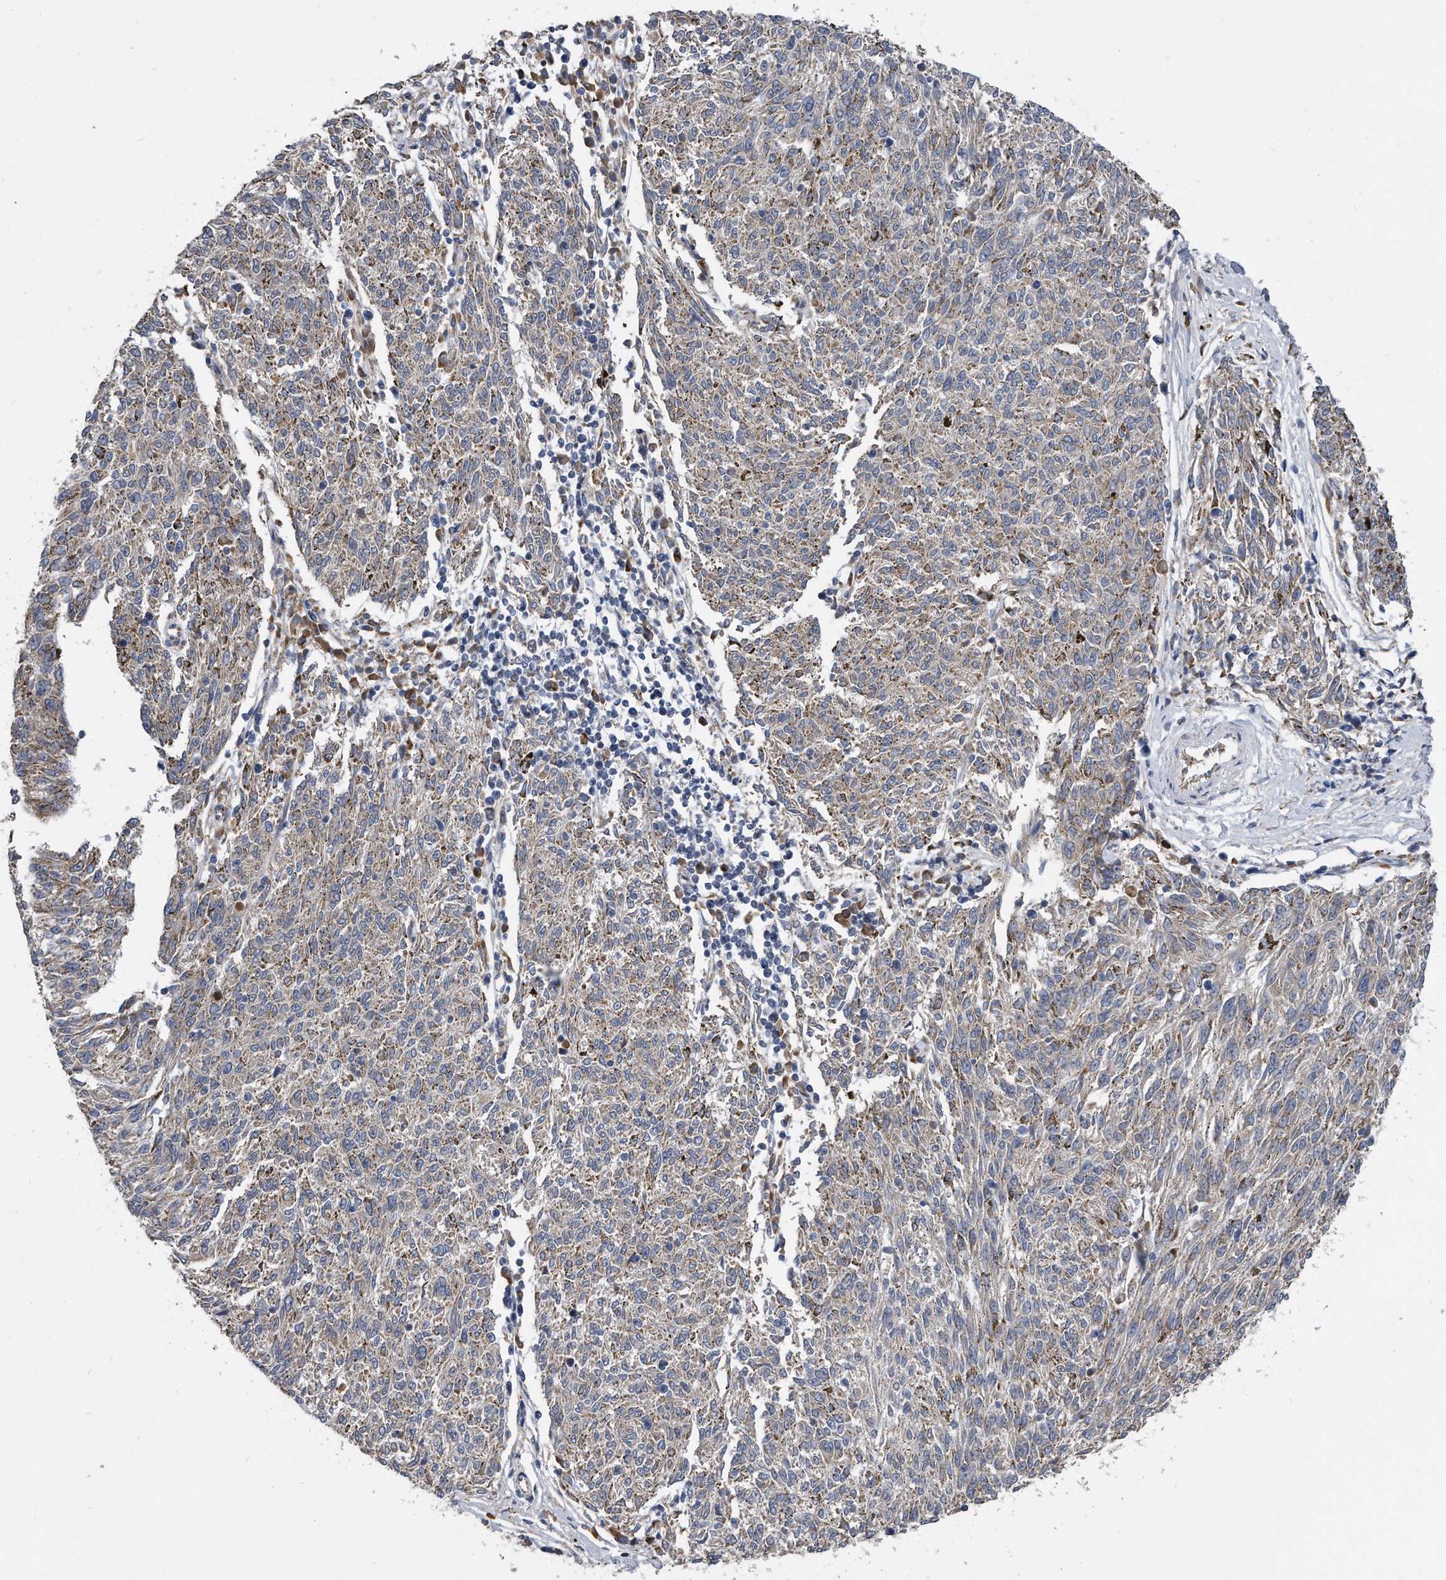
{"staining": {"intensity": "weak", "quantity": ">75%", "location": "cytoplasmic/membranous"}, "tissue": "melanoma", "cell_type": "Tumor cells", "image_type": "cancer", "snomed": [{"axis": "morphology", "description": "Malignant melanoma, NOS"}, {"axis": "topography", "description": "Skin"}], "caption": "Immunohistochemistry (DAB (3,3'-diaminobenzidine)) staining of melanoma demonstrates weak cytoplasmic/membranous protein positivity in approximately >75% of tumor cells. (DAB (3,3'-diaminobenzidine) IHC with brightfield microscopy, high magnification).", "gene": "CCDC47", "patient": {"sex": "female", "age": 72}}